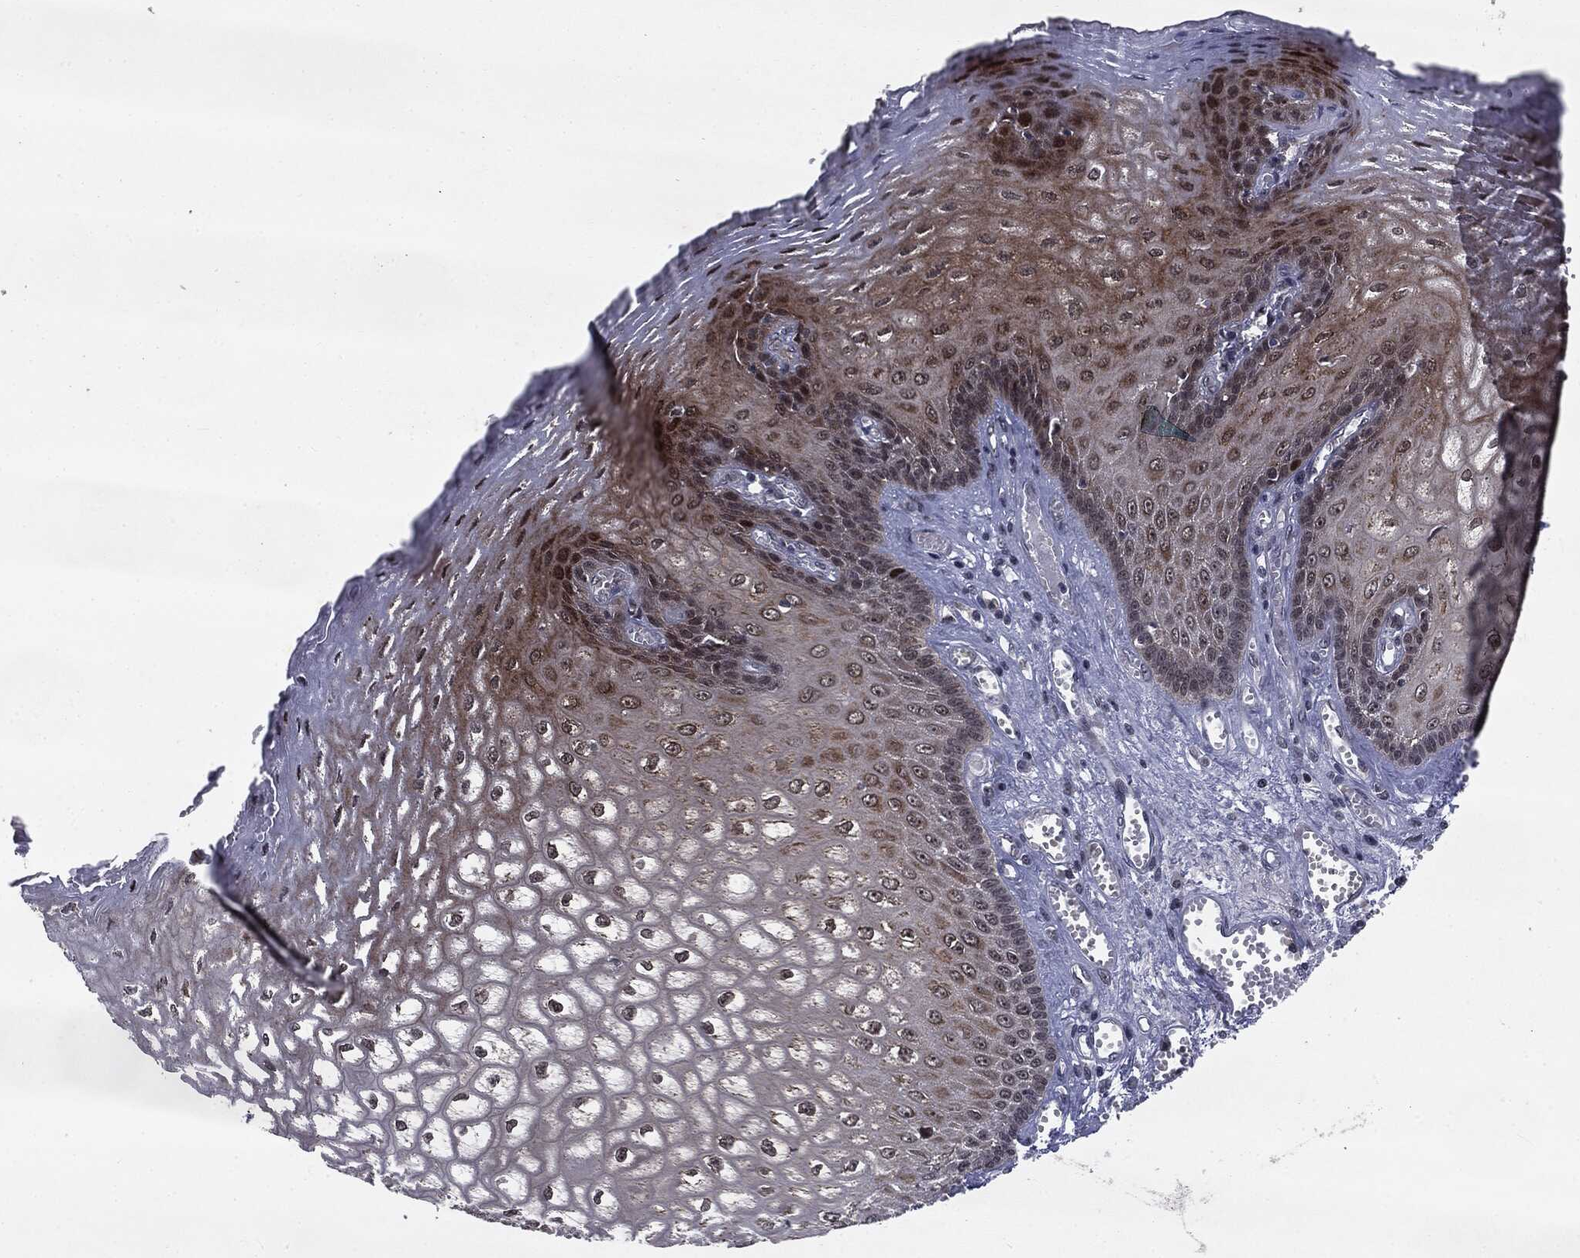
{"staining": {"intensity": "strong", "quantity": "25%-75%", "location": "cytoplasmic/membranous,nuclear"}, "tissue": "esophagus", "cell_type": "Squamous epithelial cells", "image_type": "normal", "snomed": [{"axis": "morphology", "description": "Normal tissue, NOS"}, {"axis": "topography", "description": "Esophagus"}], "caption": "Immunohistochemical staining of unremarkable esophagus exhibits high levels of strong cytoplasmic/membranous,nuclear expression in about 25%-75% of squamous epithelial cells. (DAB IHC, brown staining for protein, blue staining for nuclei).", "gene": "STAU2", "patient": {"sex": "male", "age": 58}}